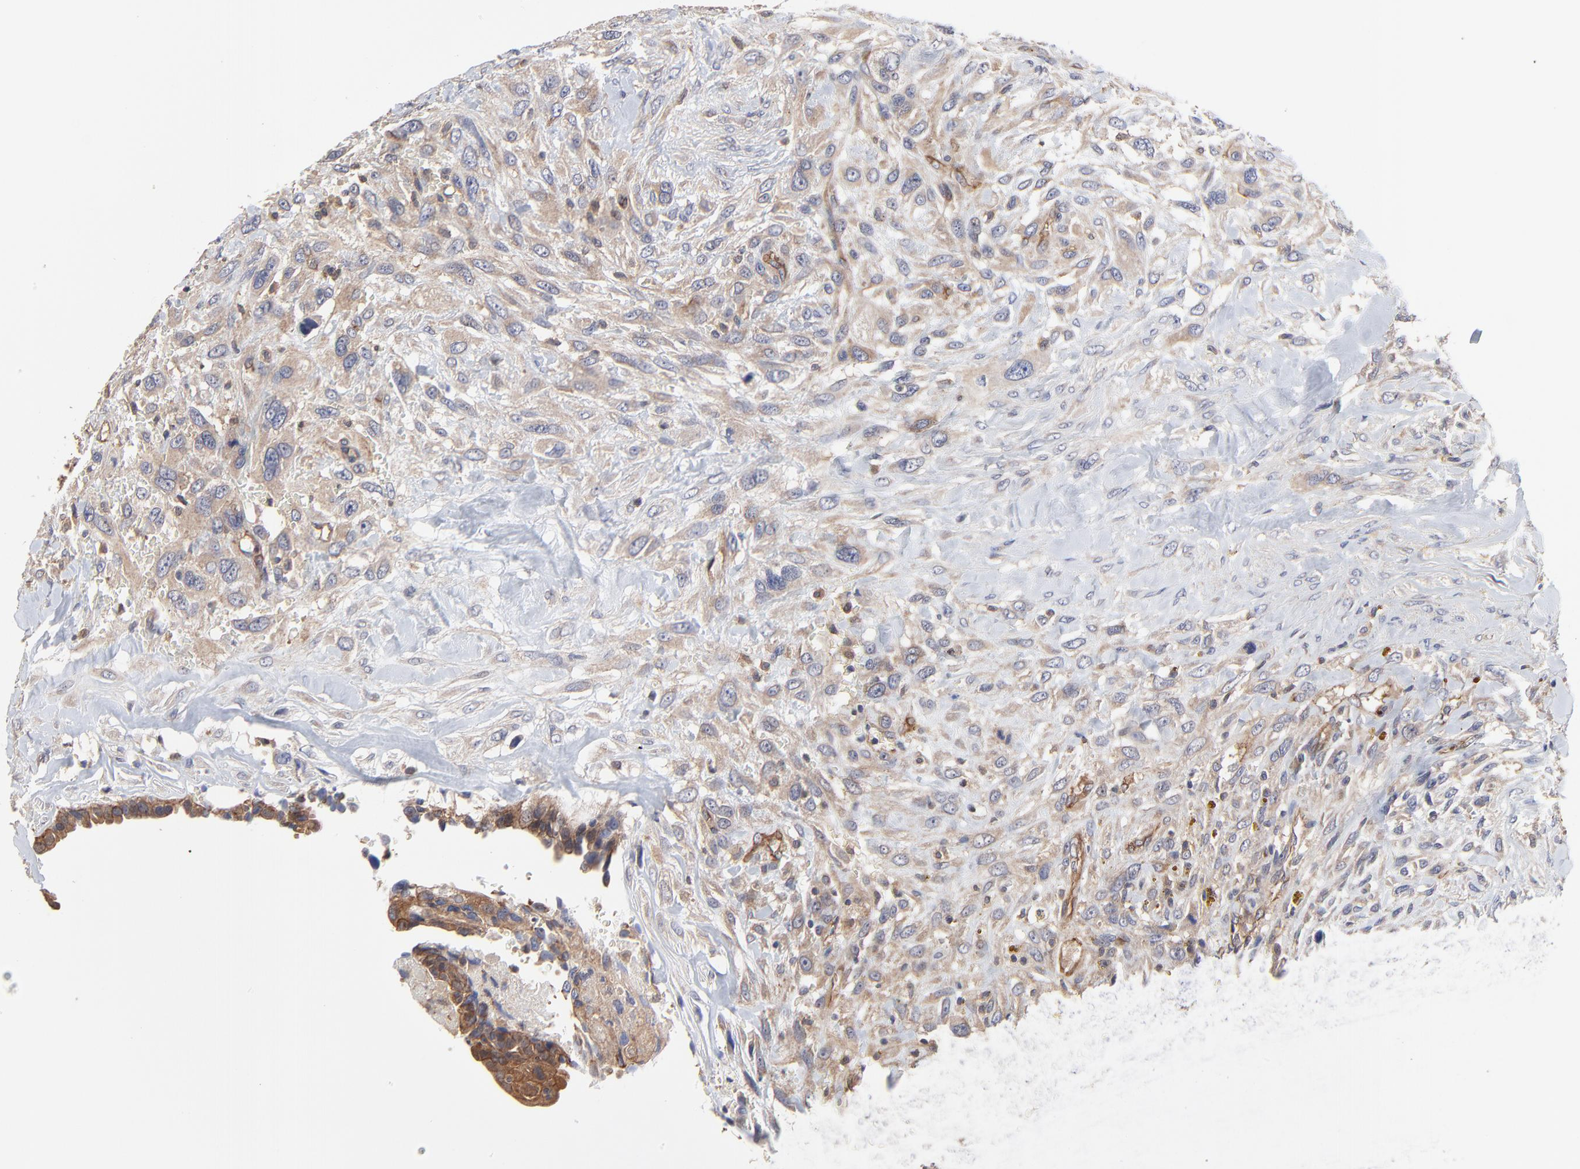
{"staining": {"intensity": "moderate", "quantity": ">75%", "location": "cytoplasmic/membranous"}, "tissue": "breast cancer", "cell_type": "Tumor cells", "image_type": "cancer", "snomed": [{"axis": "morphology", "description": "Neoplasm, malignant, NOS"}, {"axis": "topography", "description": "Breast"}], "caption": "This is an image of immunohistochemistry (IHC) staining of malignant neoplasm (breast), which shows moderate staining in the cytoplasmic/membranous of tumor cells.", "gene": "ARMT1", "patient": {"sex": "female", "age": 50}}